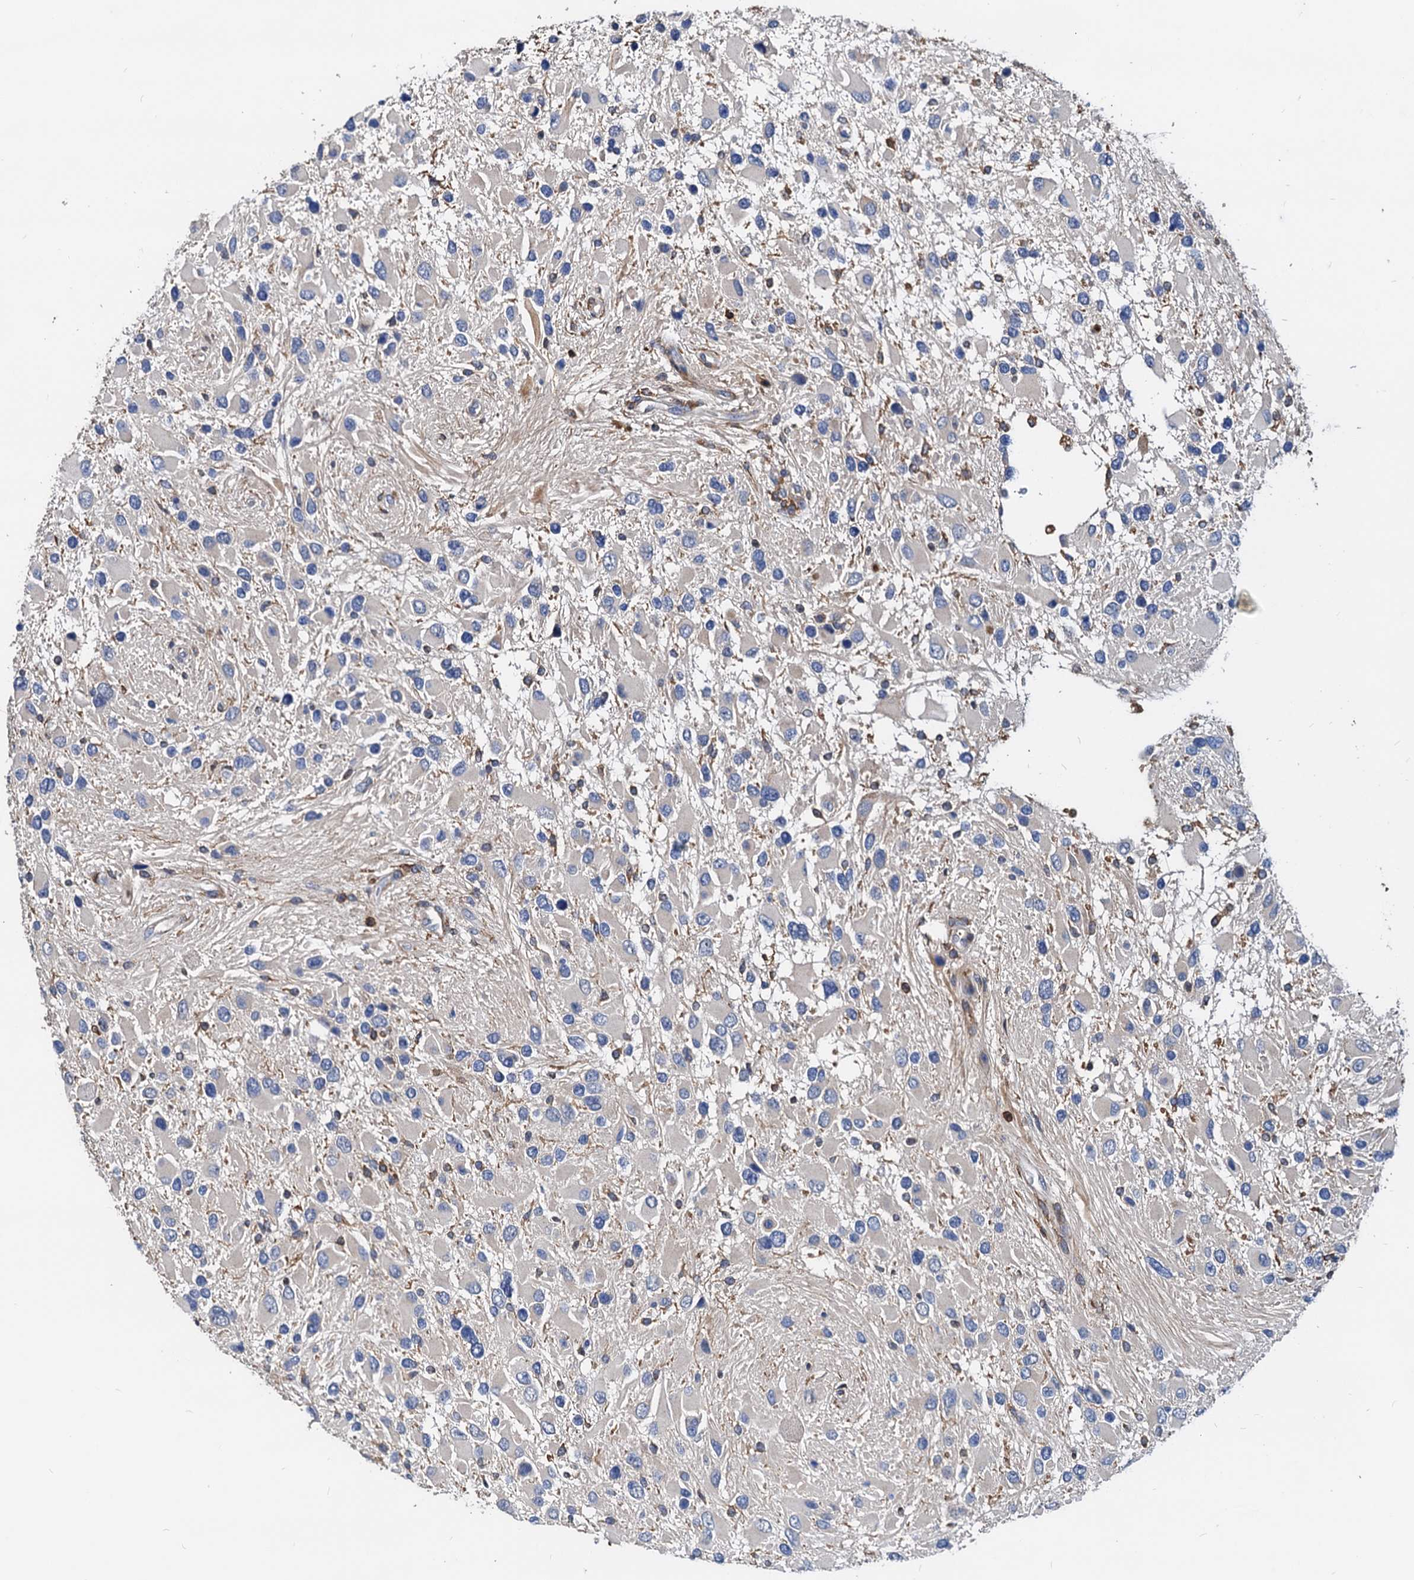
{"staining": {"intensity": "negative", "quantity": "none", "location": "none"}, "tissue": "glioma", "cell_type": "Tumor cells", "image_type": "cancer", "snomed": [{"axis": "morphology", "description": "Glioma, malignant, High grade"}, {"axis": "topography", "description": "Brain"}], "caption": "This micrograph is of malignant glioma (high-grade) stained with IHC to label a protein in brown with the nuclei are counter-stained blue. There is no staining in tumor cells.", "gene": "LCP2", "patient": {"sex": "male", "age": 53}}